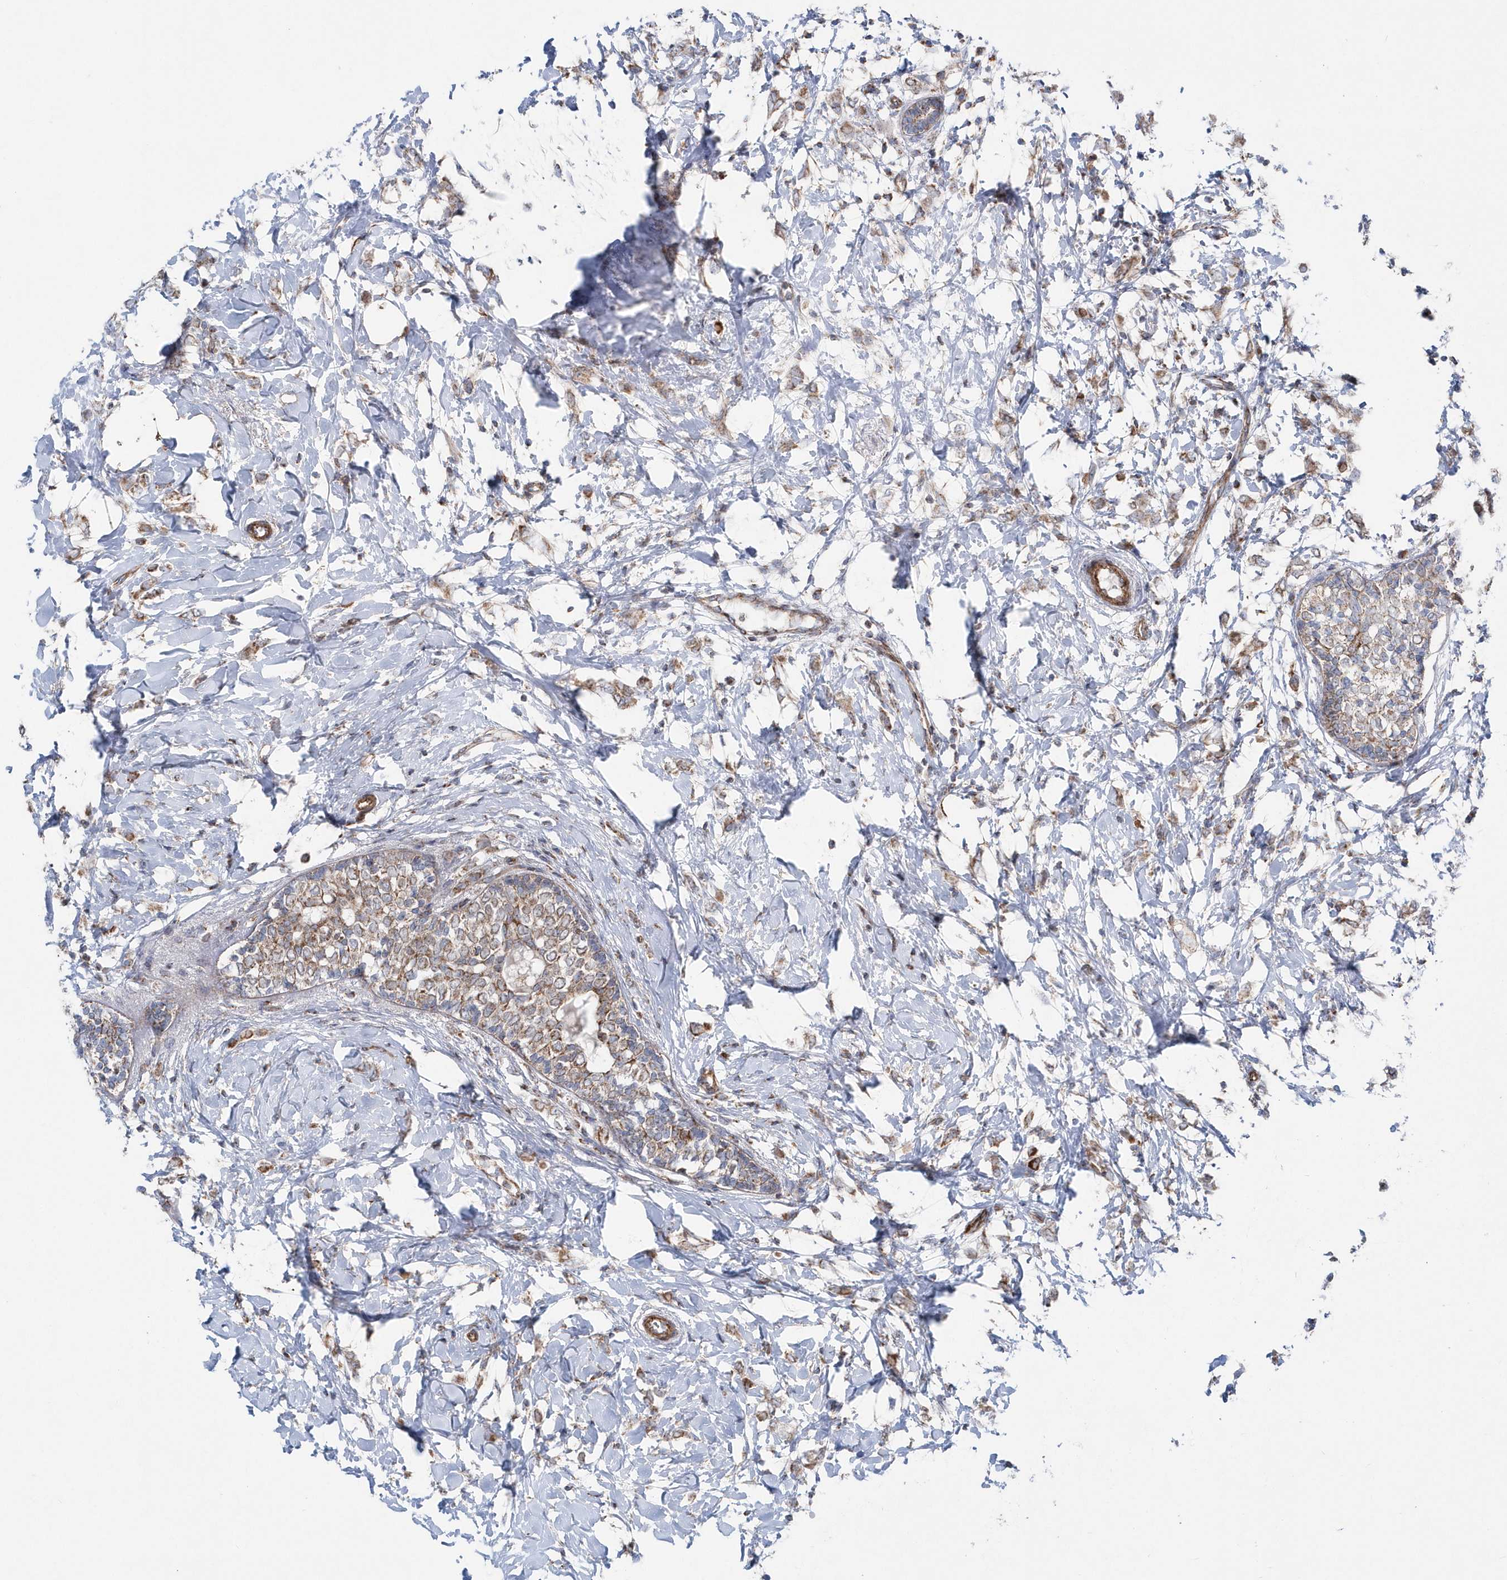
{"staining": {"intensity": "moderate", "quantity": ">75%", "location": "cytoplasmic/membranous"}, "tissue": "breast cancer", "cell_type": "Tumor cells", "image_type": "cancer", "snomed": [{"axis": "morphology", "description": "Normal tissue, NOS"}, {"axis": "morphology", "description": "Lobular carcinoma"}, {"axis": "topography", "description": "Breast"}], "caption": "IHC micrograph of human lobular carcinoma (breast) stained for a protein (brown), which reveals medium levels of moderate cytoplasmic/membranous staining in about >75% of tumor cells.", "gene": "OPA1", "patient": {"sex": "female", "age": 47}}